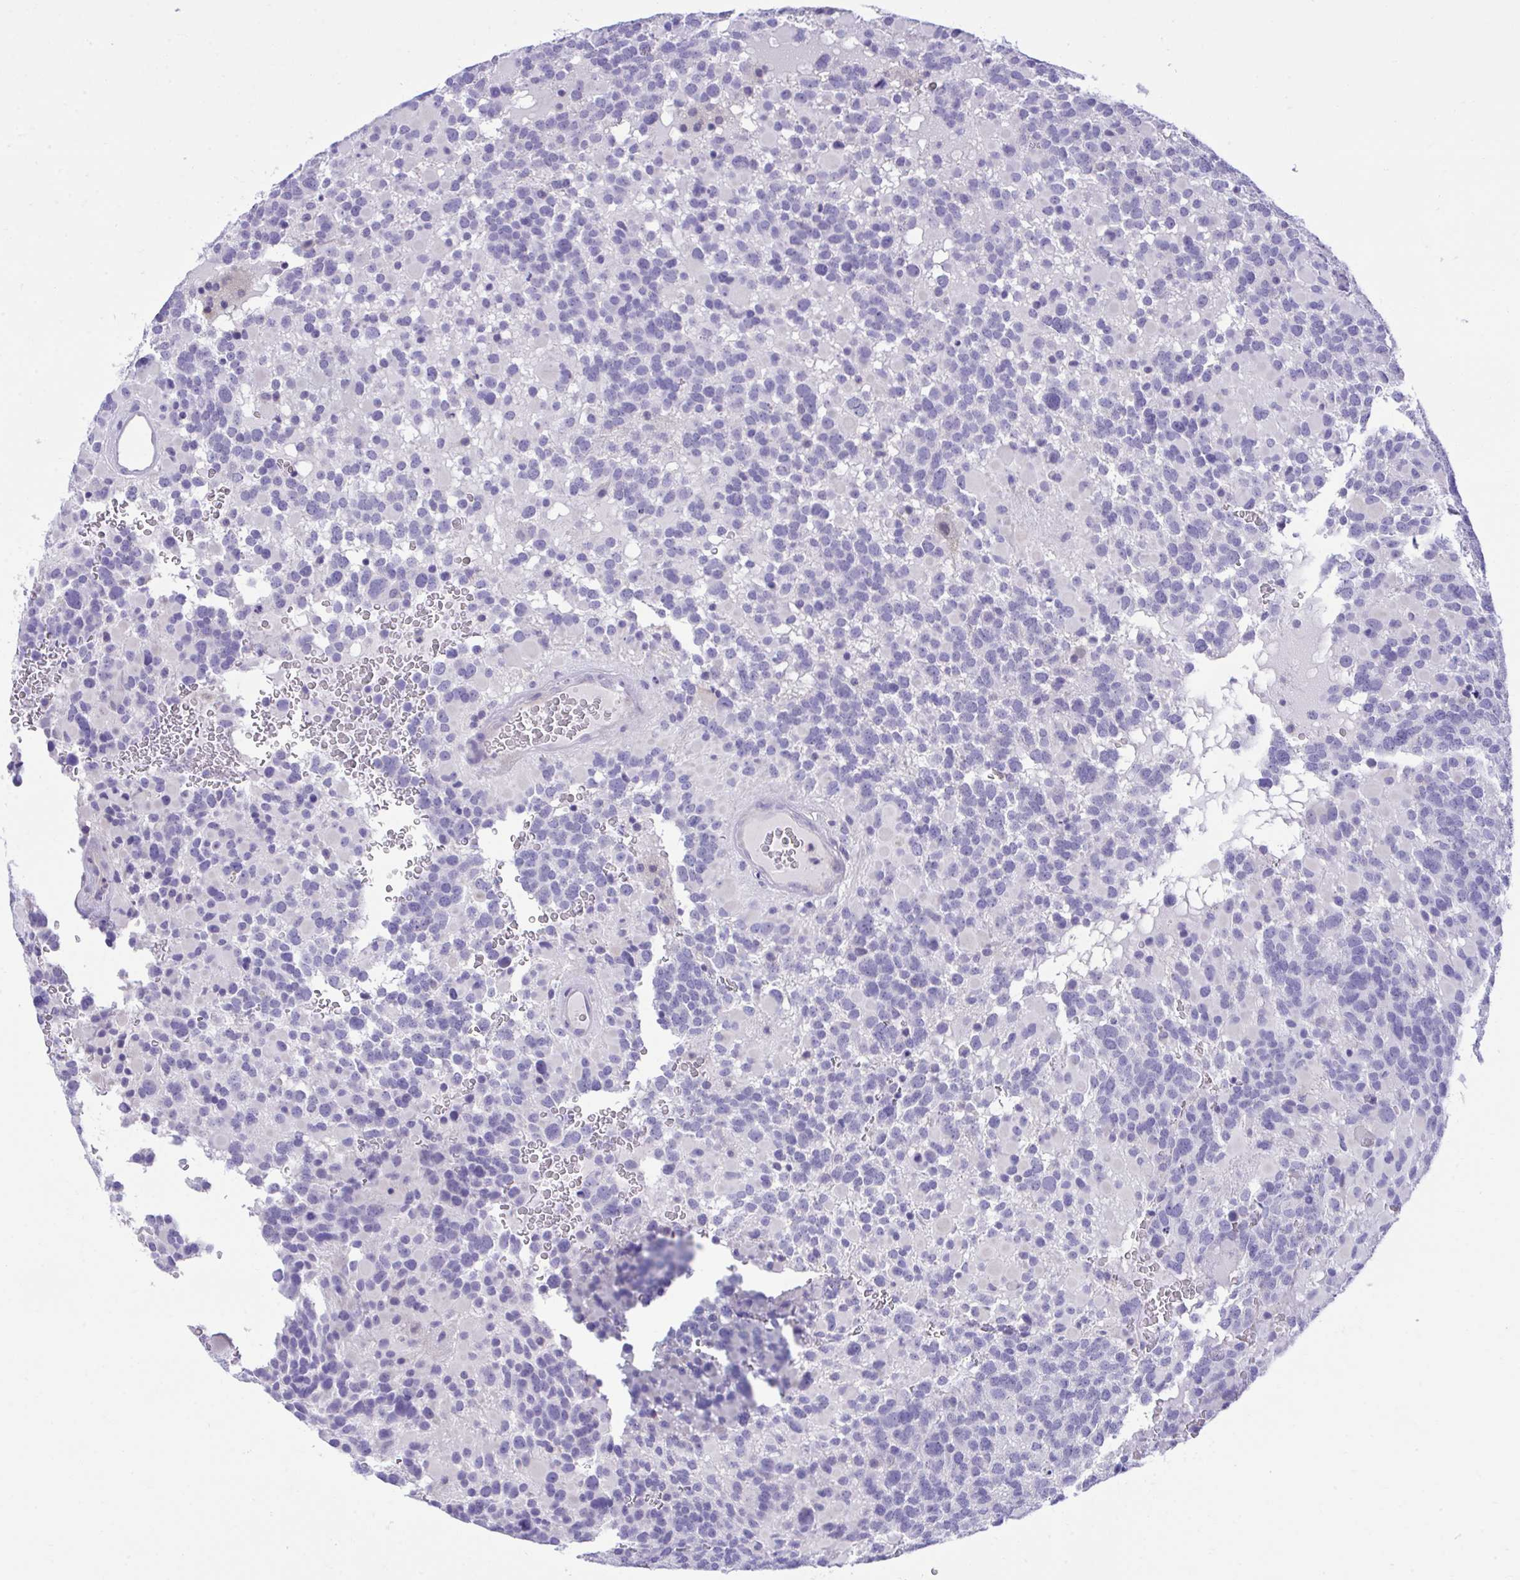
{"staining": {"intensity": "negative", "quantity": "none", "location": "none"}, "tissue": "glioma", "cell_type": "Tumor cells", "image_type": "cancer", "snomed": [{"axis": "morphology", "description": "Glioma, malignant, High grade"}, {"axis": "topography", "description": "Brain"}], "caption": "Glioma was stained to show a protein in brown. There is no significant expression in tumor cells.", "gene": "PLEKHH1", "patient": {"sex": "female", "age": 40}}